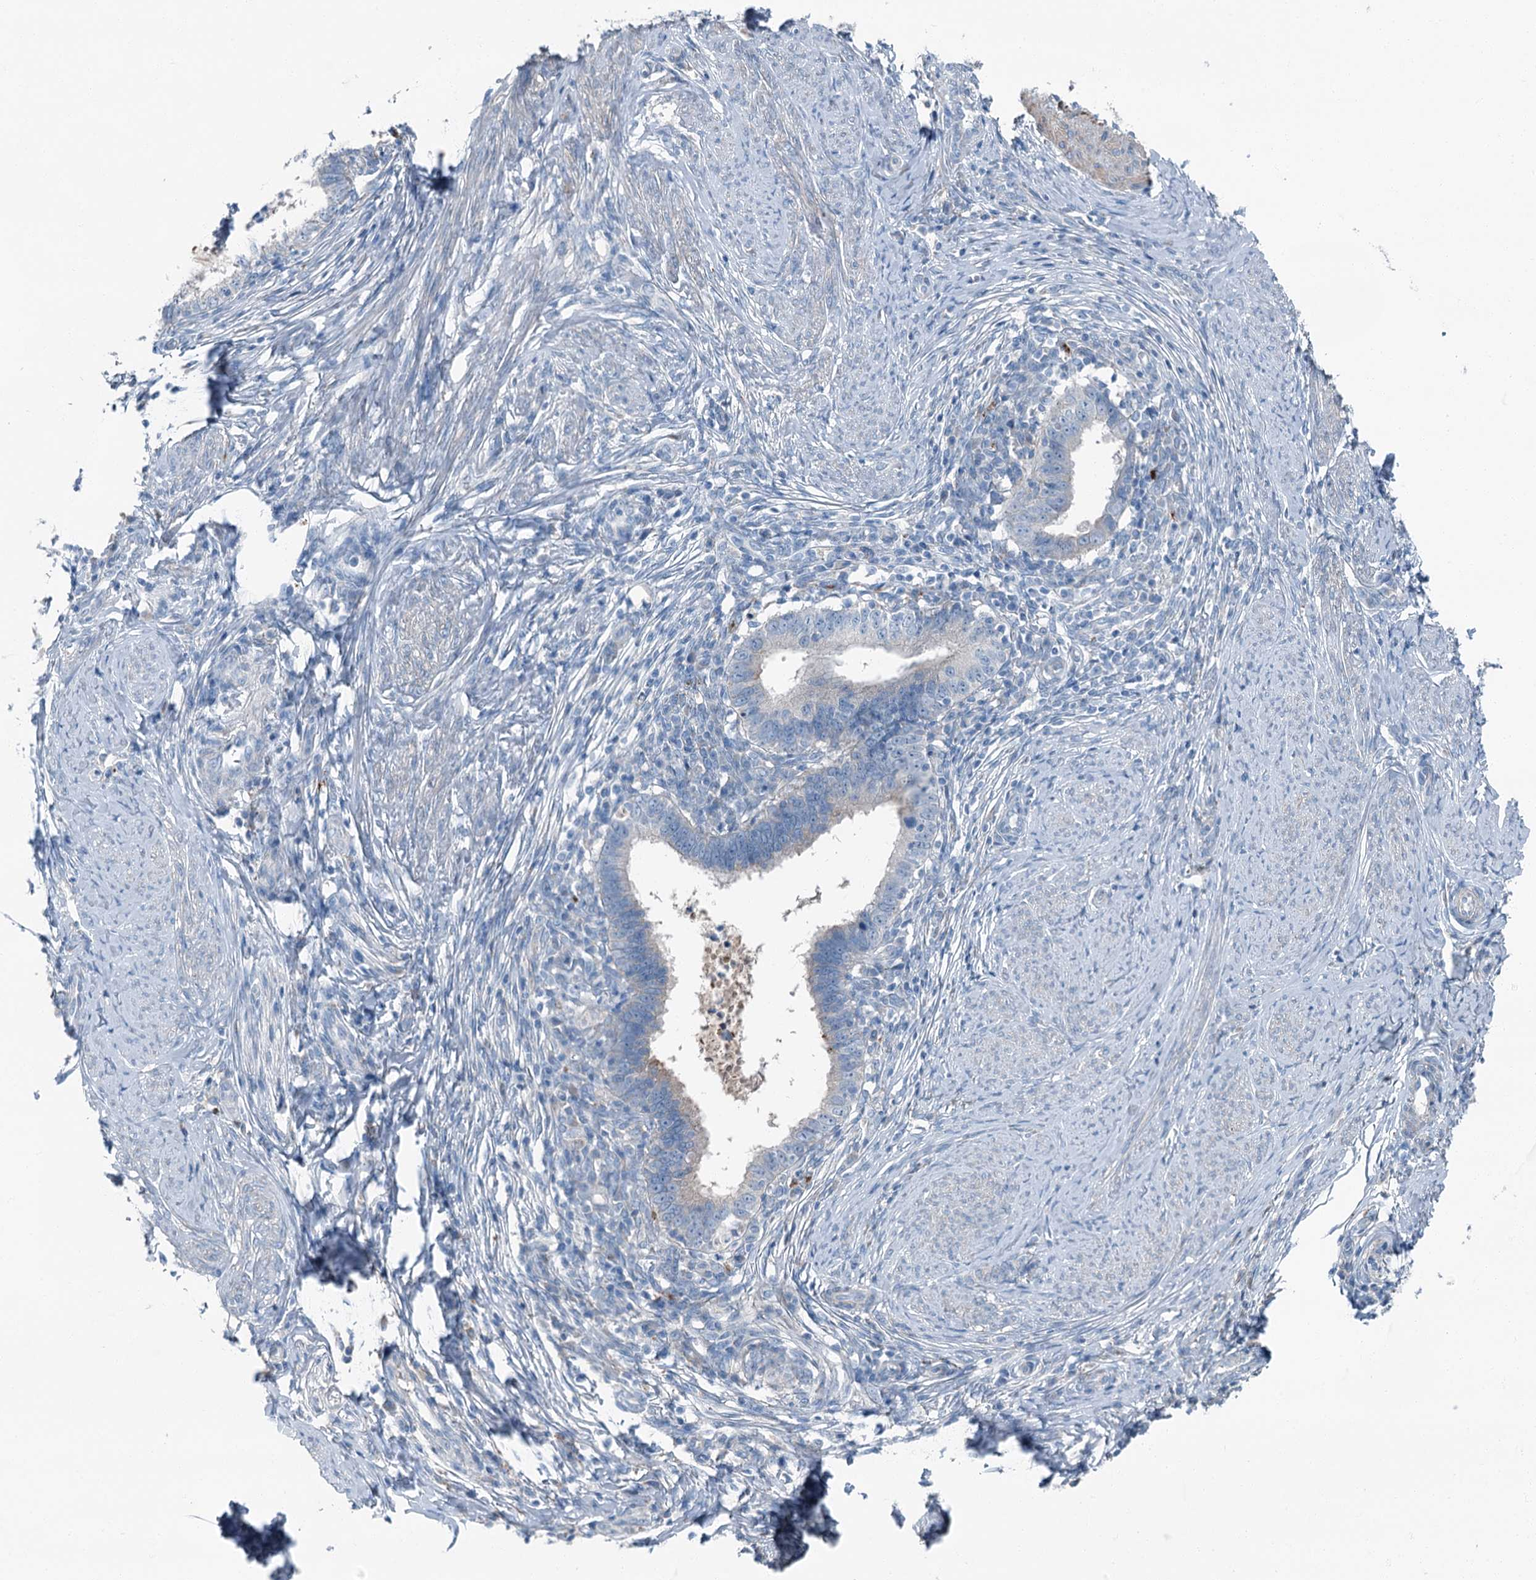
{"staining": {"intensity": "negative", "quantity": "none", "location": "none"}, "tissue": "cervical cancer", "cell_type": "Tumor cells", "image_type": "cancer", "snomed": [{"axis": "morphology", "description": "Adenocarcinoma, NOS"}, {"axis": "topography", "description": "Cervix"}], "caption": "Immunohistochemical staining of cervical cancer demonstrates no significant staining in tumor cells.", "gene": "AXL", "patient": {"sex": "female", "age": 36}}